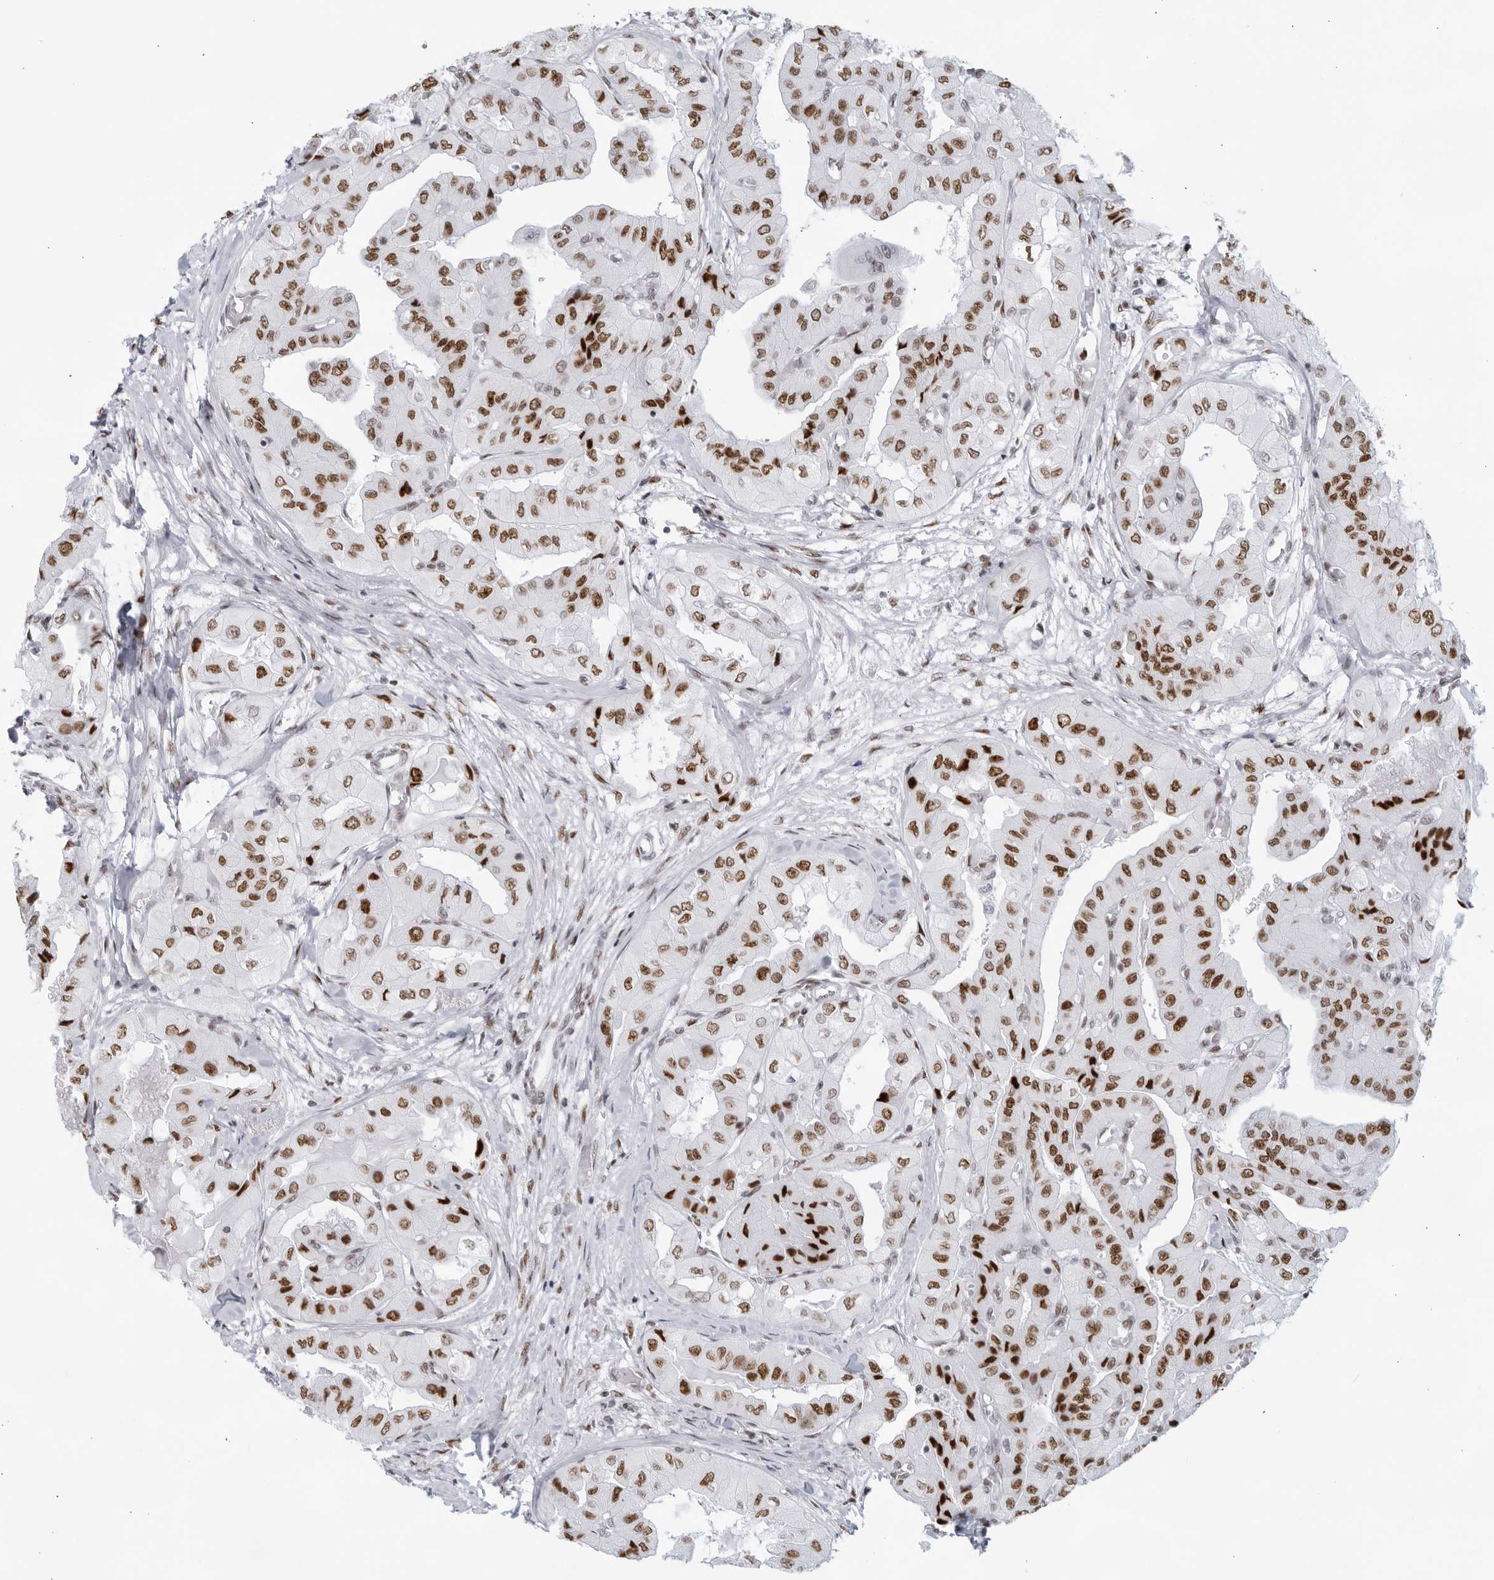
{"staining": {"intensity": "strong", "quantity": ">75%", "location": "nuclear"}, "tissue": "thyroid cancer", "cell_type": "Tumor cells", "image_type": "cancer", "snomed": [{"axis": "morphology", "description": "Papillary adenocarcinoma, NOS"}, {"axis": "topography", "description": "Thyroid gland"}], "caption": "Human thyroid cancer (papillary adenocarcinoma) stained for a protein (brown) displays strong nuclear positive expression in approximately >75% of tumor cells.", "gene": "HP1BP3", "patient": {"sex": "female", "age": 59}}